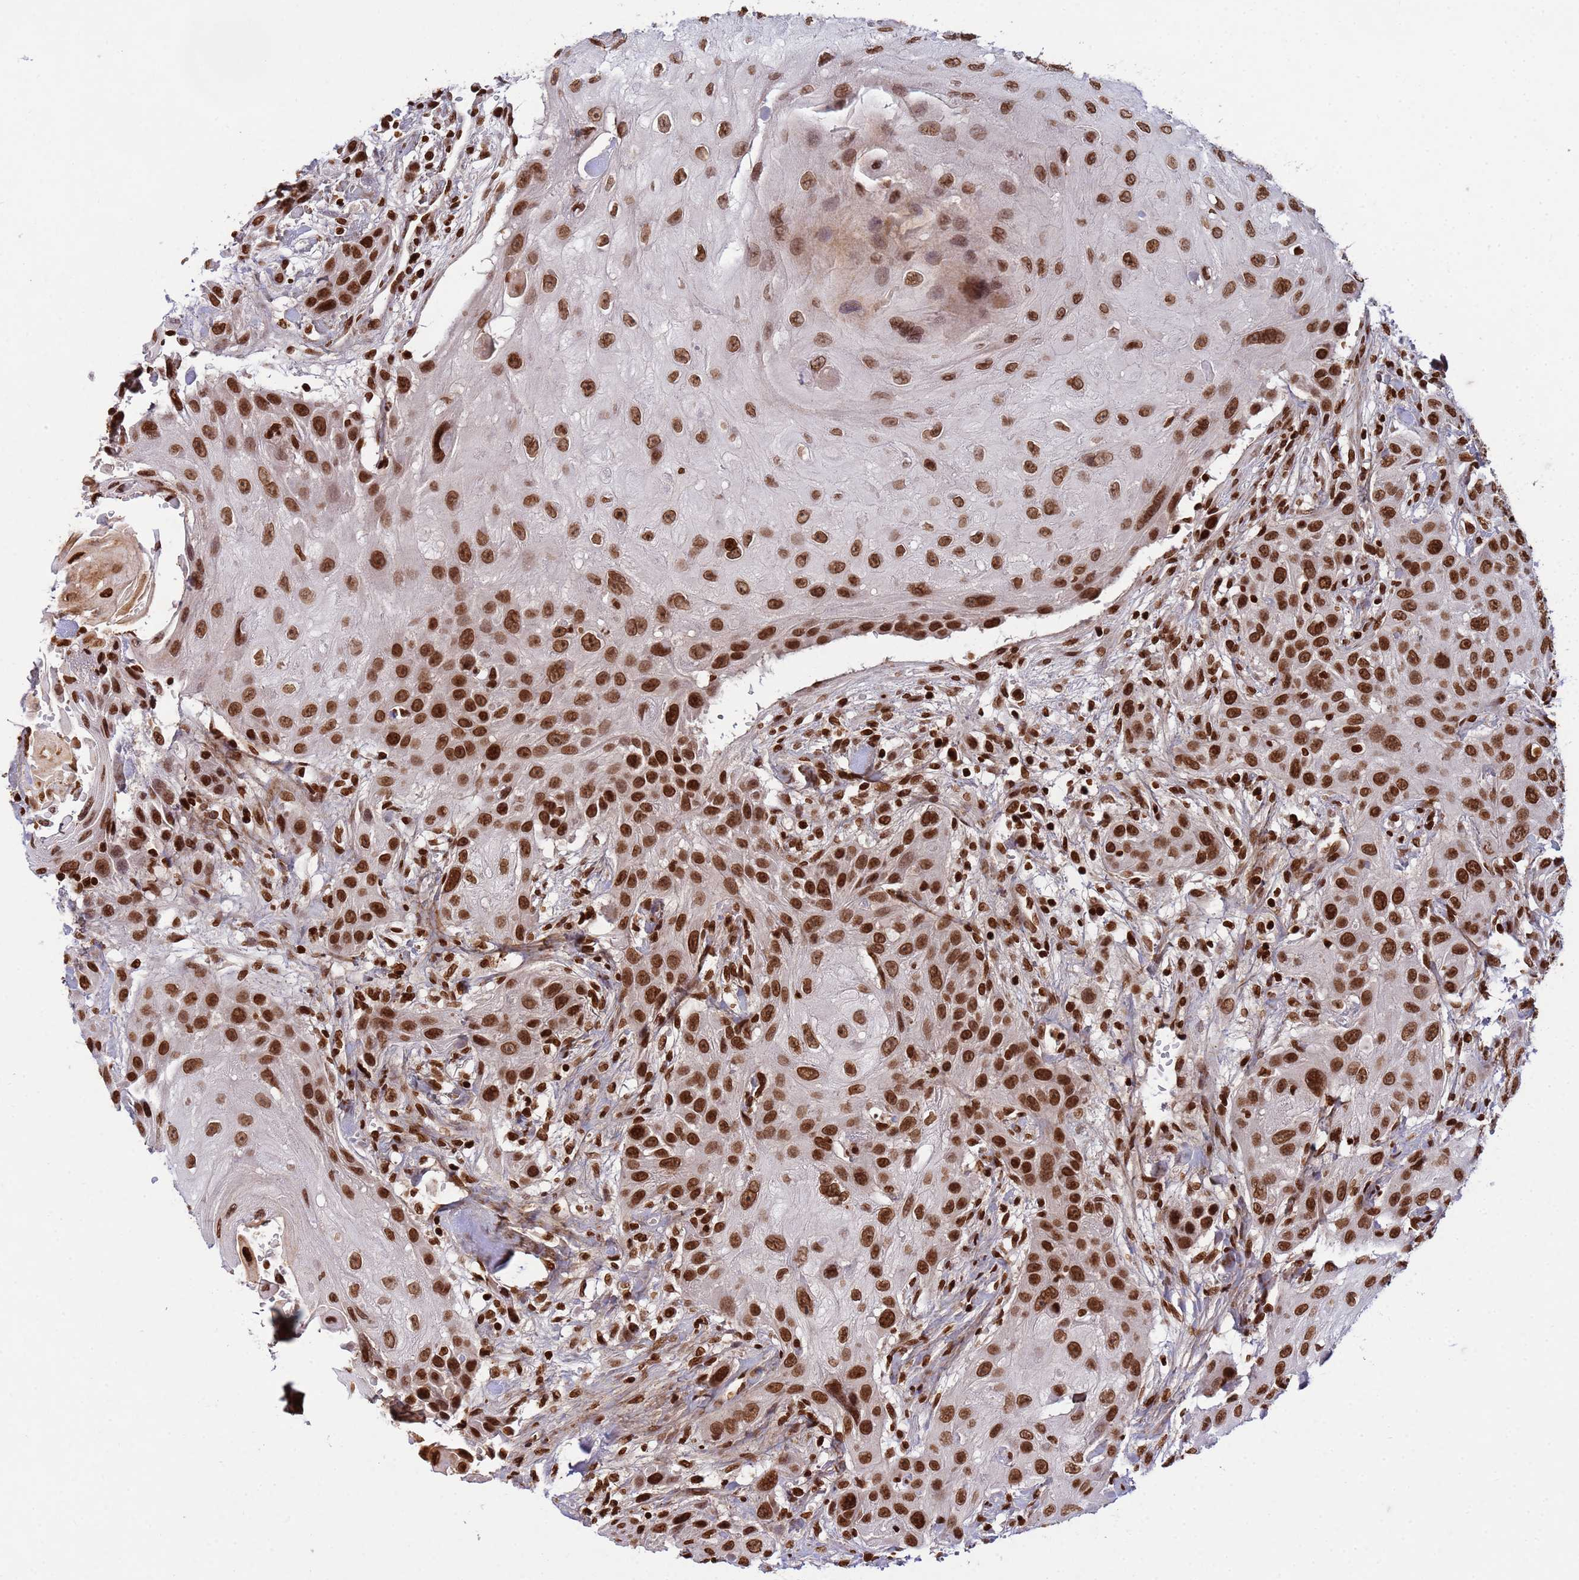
{"staining": {"intensity": "strong", "quantity": ">75%", "location": "nuclear"}, "tissue": "head and neck cancer", "cell_type": "Tumor cells", "image_type": "cancer", "snomed": [{"axis": "morphology", "description": "Squamous cell carcinoma, NOS"}, {"axis": "topography", "description": "Head-Neck"}], "caption": "Protein staining shows strong nuclear staining in about >75% of tumor cells in squamous cell carcinoma (head and neck).", "gene": "H3-3B", "patient": {"sex": "male", "age": 81}}